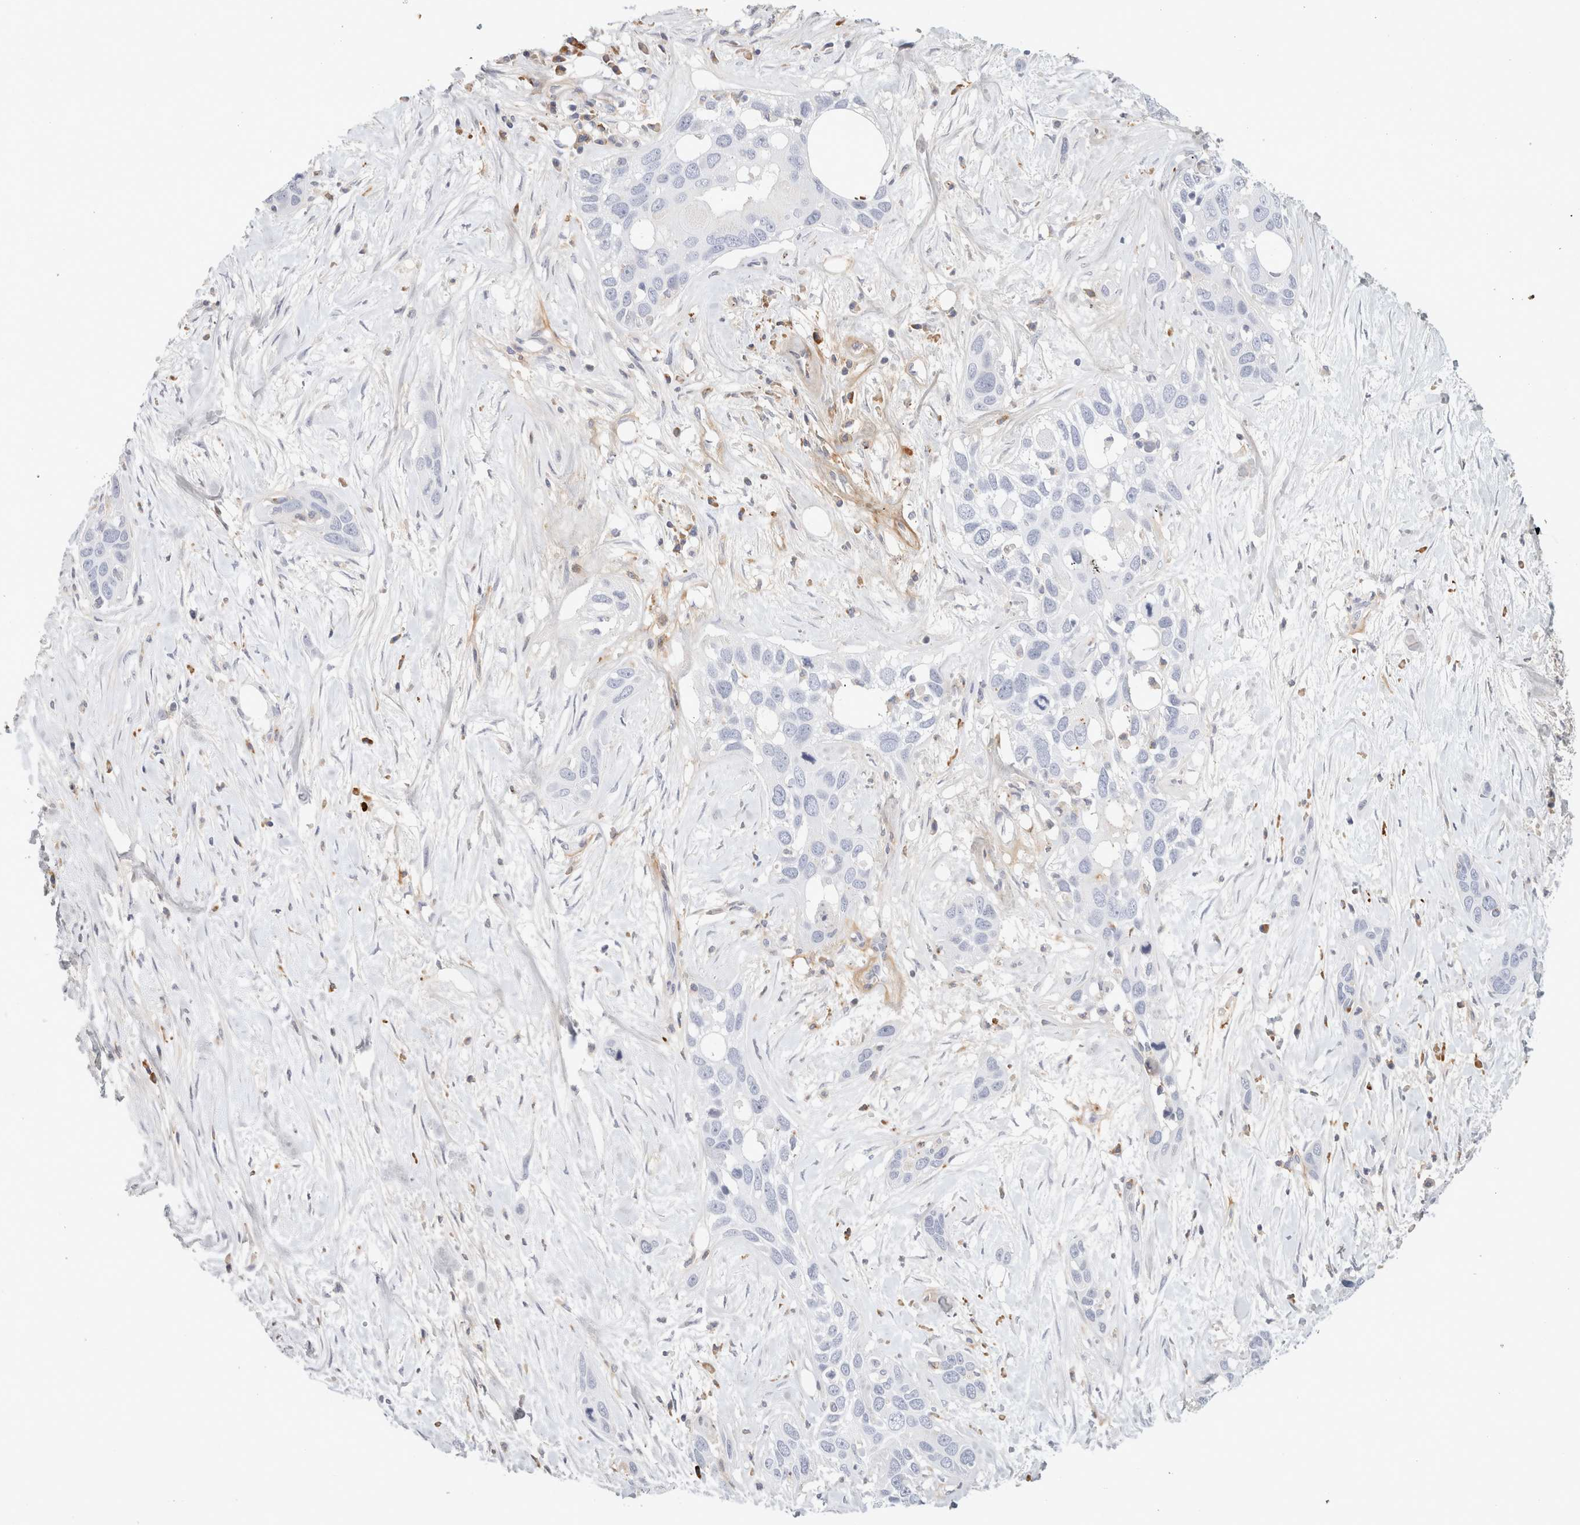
{"staining": {"intensity": "negative", "quantity": "none", "location": "none"}, "tissue": "pancreatic cancer", "cell_type": "Tumor cells", "image_type": "cancer", "snomed": [{"axis": "morphology", "description": "Adenocarcinoma, NOS"}, {"axis": "topography", "description": "Pancreas"}], "caption": "This is an immunohistochemistry histopathology image of human adenocarcinoma (pancreatic). There is no staining in tumor cells.", "gene": "FGL2", "patient": {"sex": "female", "age": 60}}